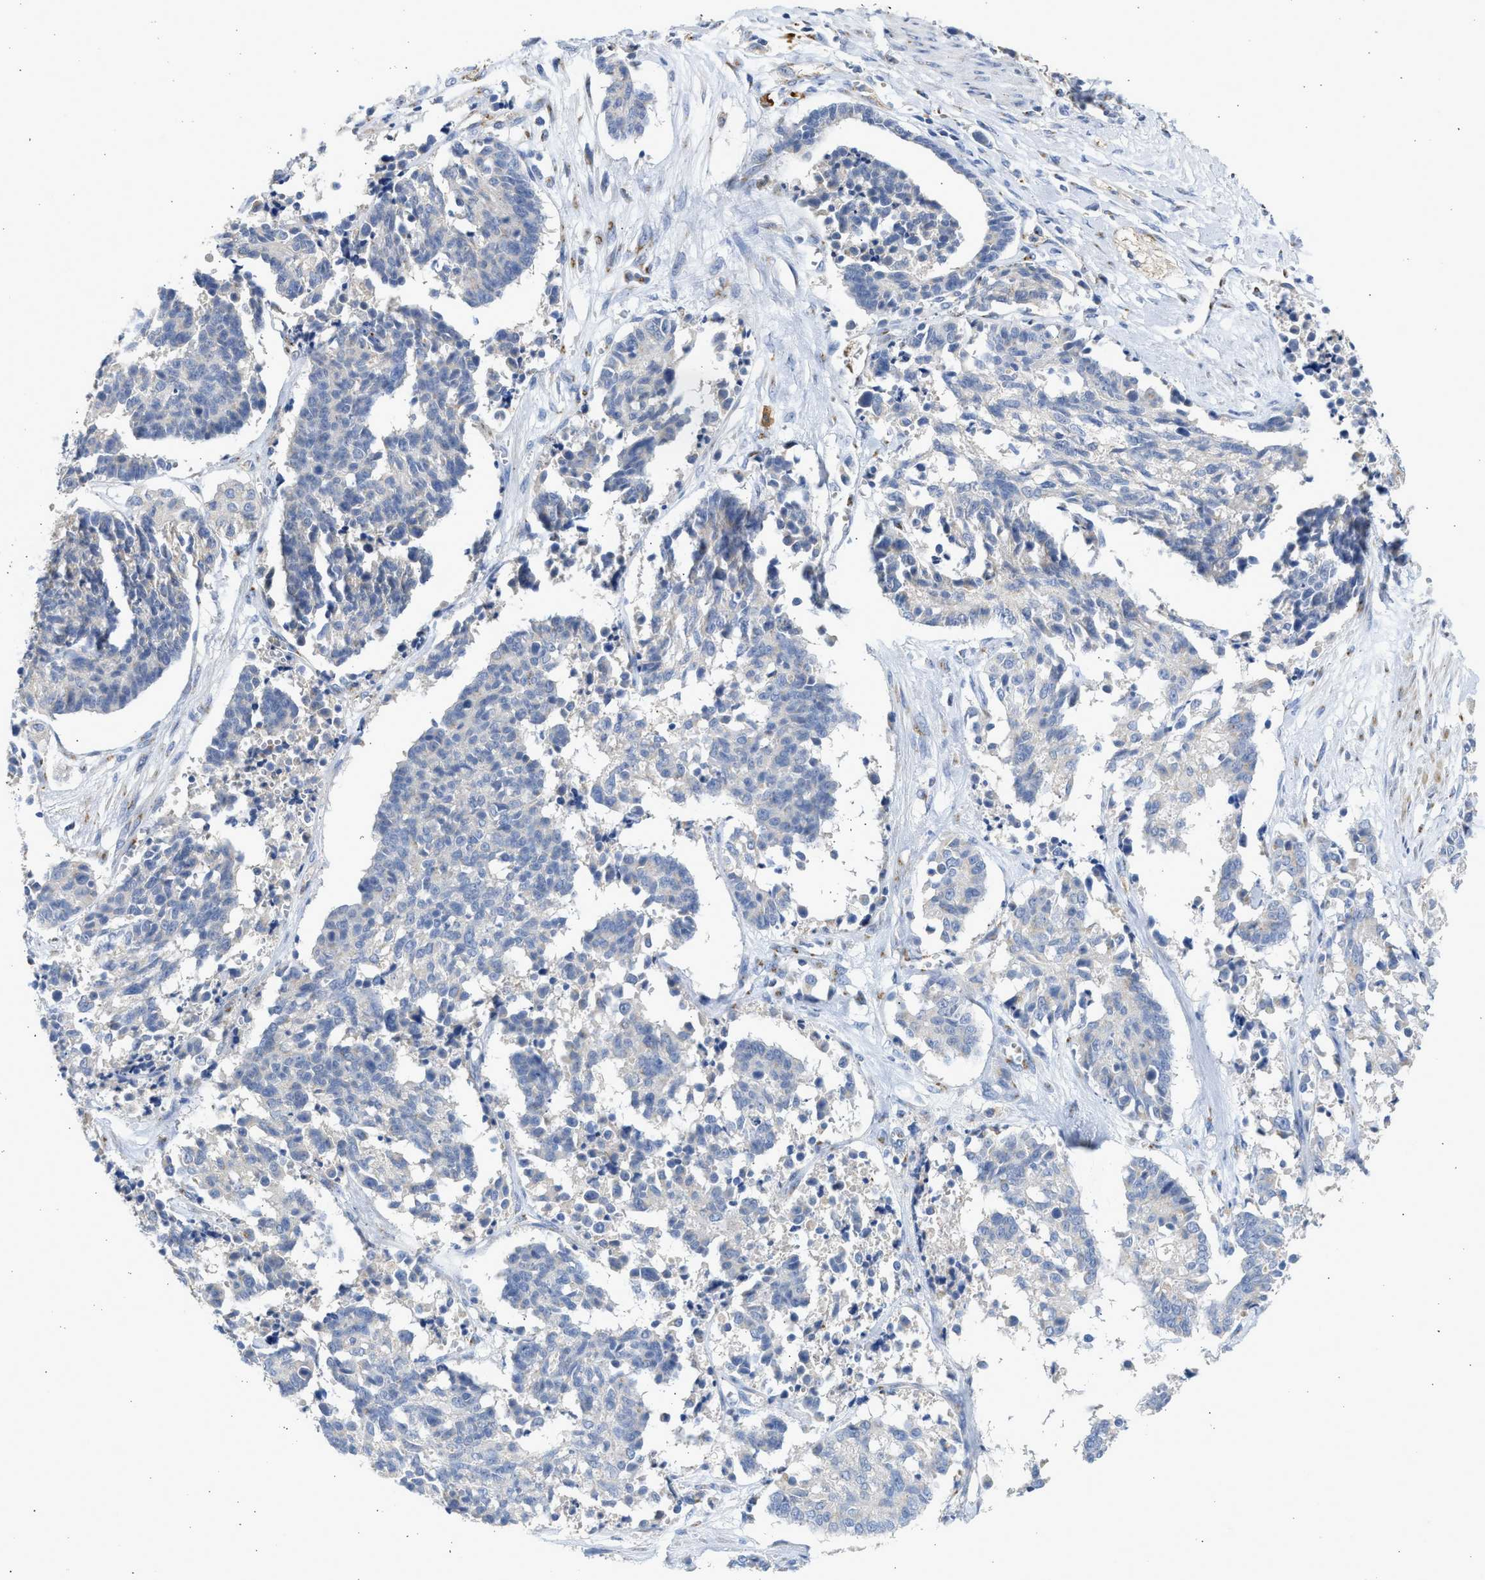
{"staining": {"intensity": "negative", "quantity": "none", "location": "none"}, "tissue": "cervical cancer", "cell_type": "Tumor cells", "image_type": "cancer", "snomed": [{"axis": "morphology", "description": "Squamous cell carcinoma, NOS"}, {"axis": "topography", "description": "Cervix"}], "caption": "Cervical squamous cell carcinoma stained for a protein using IHC reveals no staining tumor cells.", "gene": "IPO8", "patient": {"sex": "female", "age": 35}}